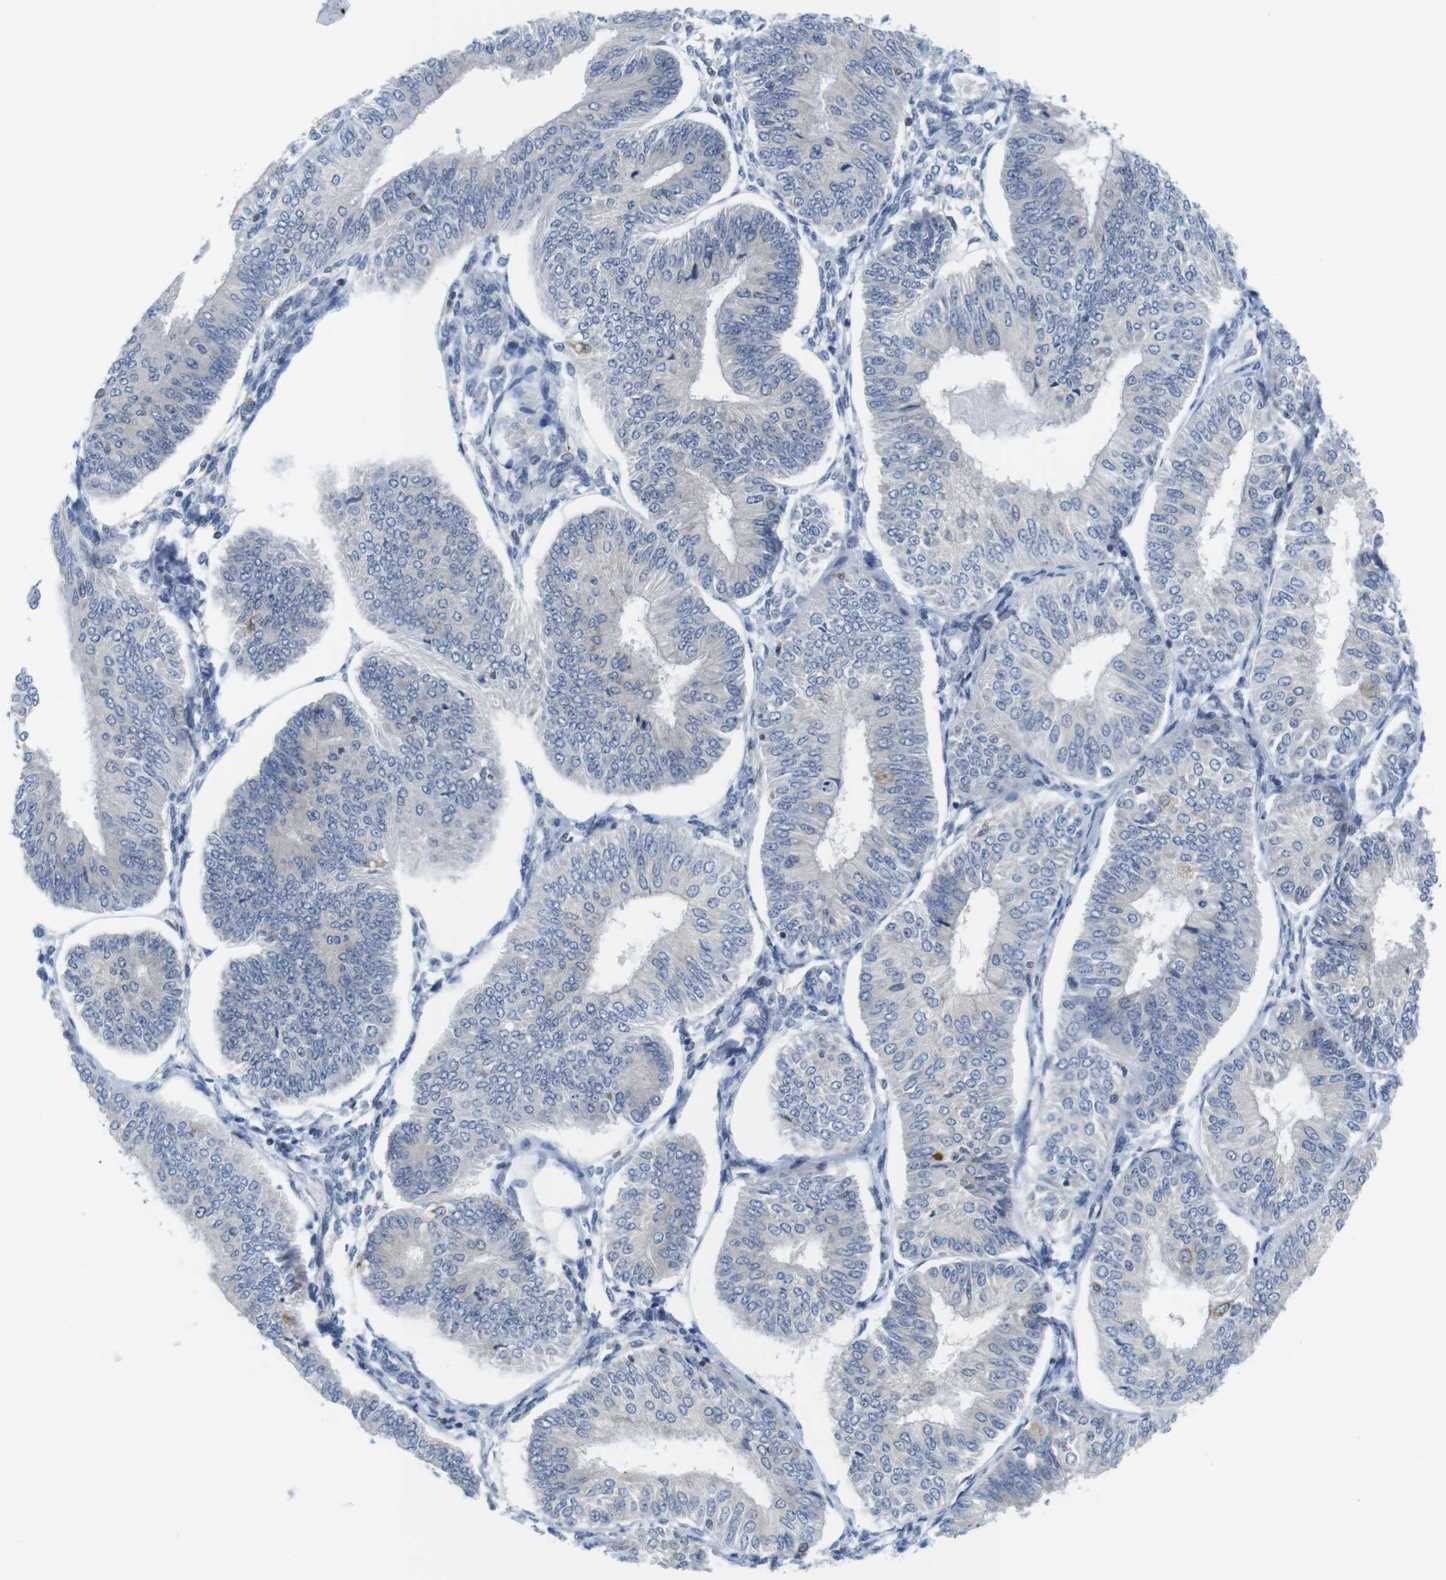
{"staining": {"intensity": "negative", "quantity": "none", "location": "none"}, "tissue": "endometrial cancer", "cell_type": "Tumor cells", "image_type": "cancer", "snomed": [{"axis": "morphology", "description": "Adenocarcinoma, NOS"}, {"axis": "topography", "description": "Endometrium"}], "caption": "This is an immunohistochemistry histopathology image of adenocarcinoma (endometrial). There is no staining in tumor cells.", "gene": "CNGA2", "patient": {"sex": "female", "age": 58}}